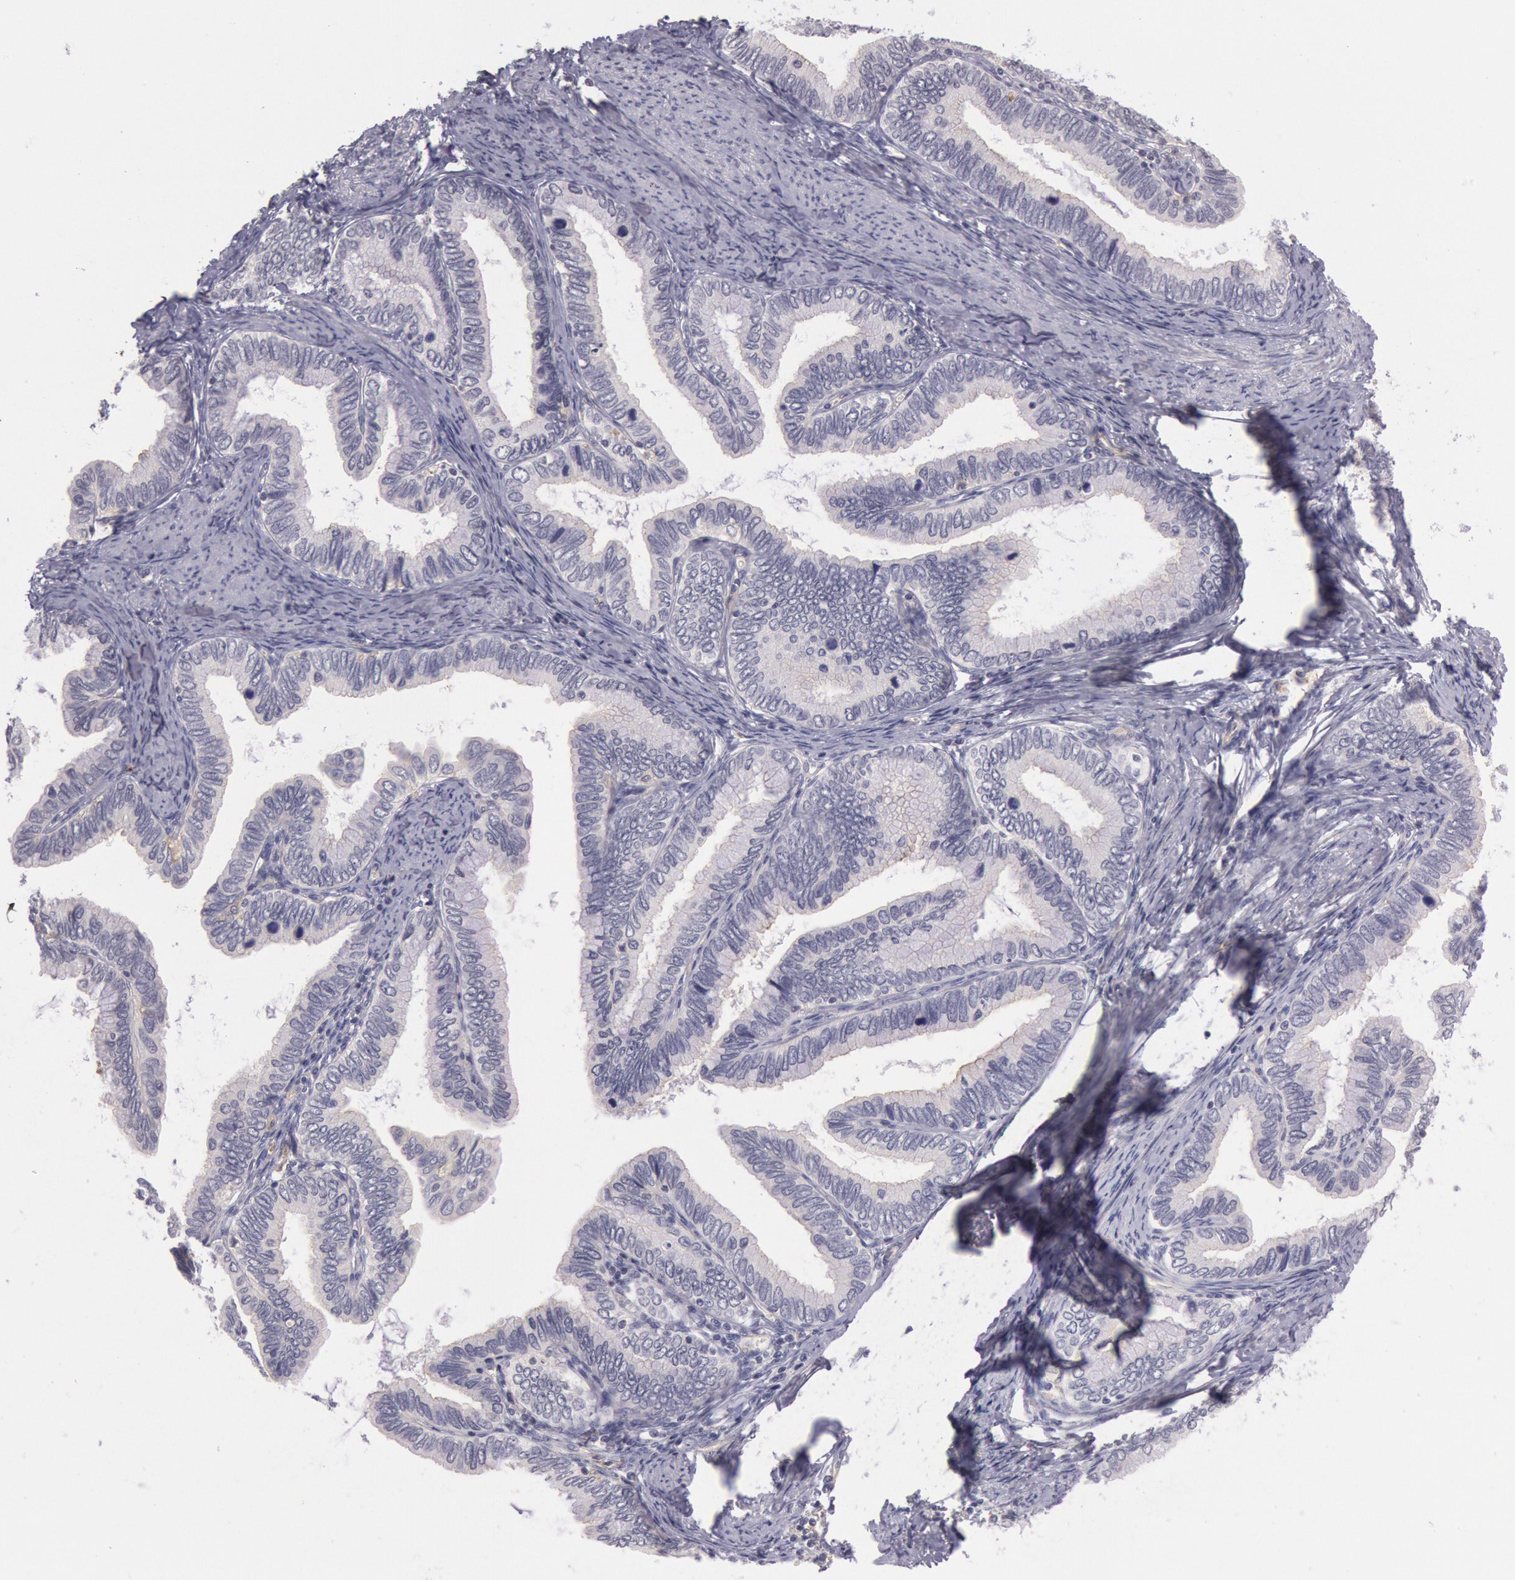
{"staining": {"intensity": "negative", "quantity": "none", "location": "none"}, "tissue": "cervical cancer", "cell_type": "Tumor cells", "image_type": "cancer", "snomed": [{"axis": "morphology", "description": "Adenocarcinoma, NOS"}, {"axis": "topography", "description": "Cervix"}], "caption": "An image of human cervical adenocarcinoma is negative for staining in tumor cells.", "gene": "MYO5A", "patient": {"sex": "female", "age": 49}}